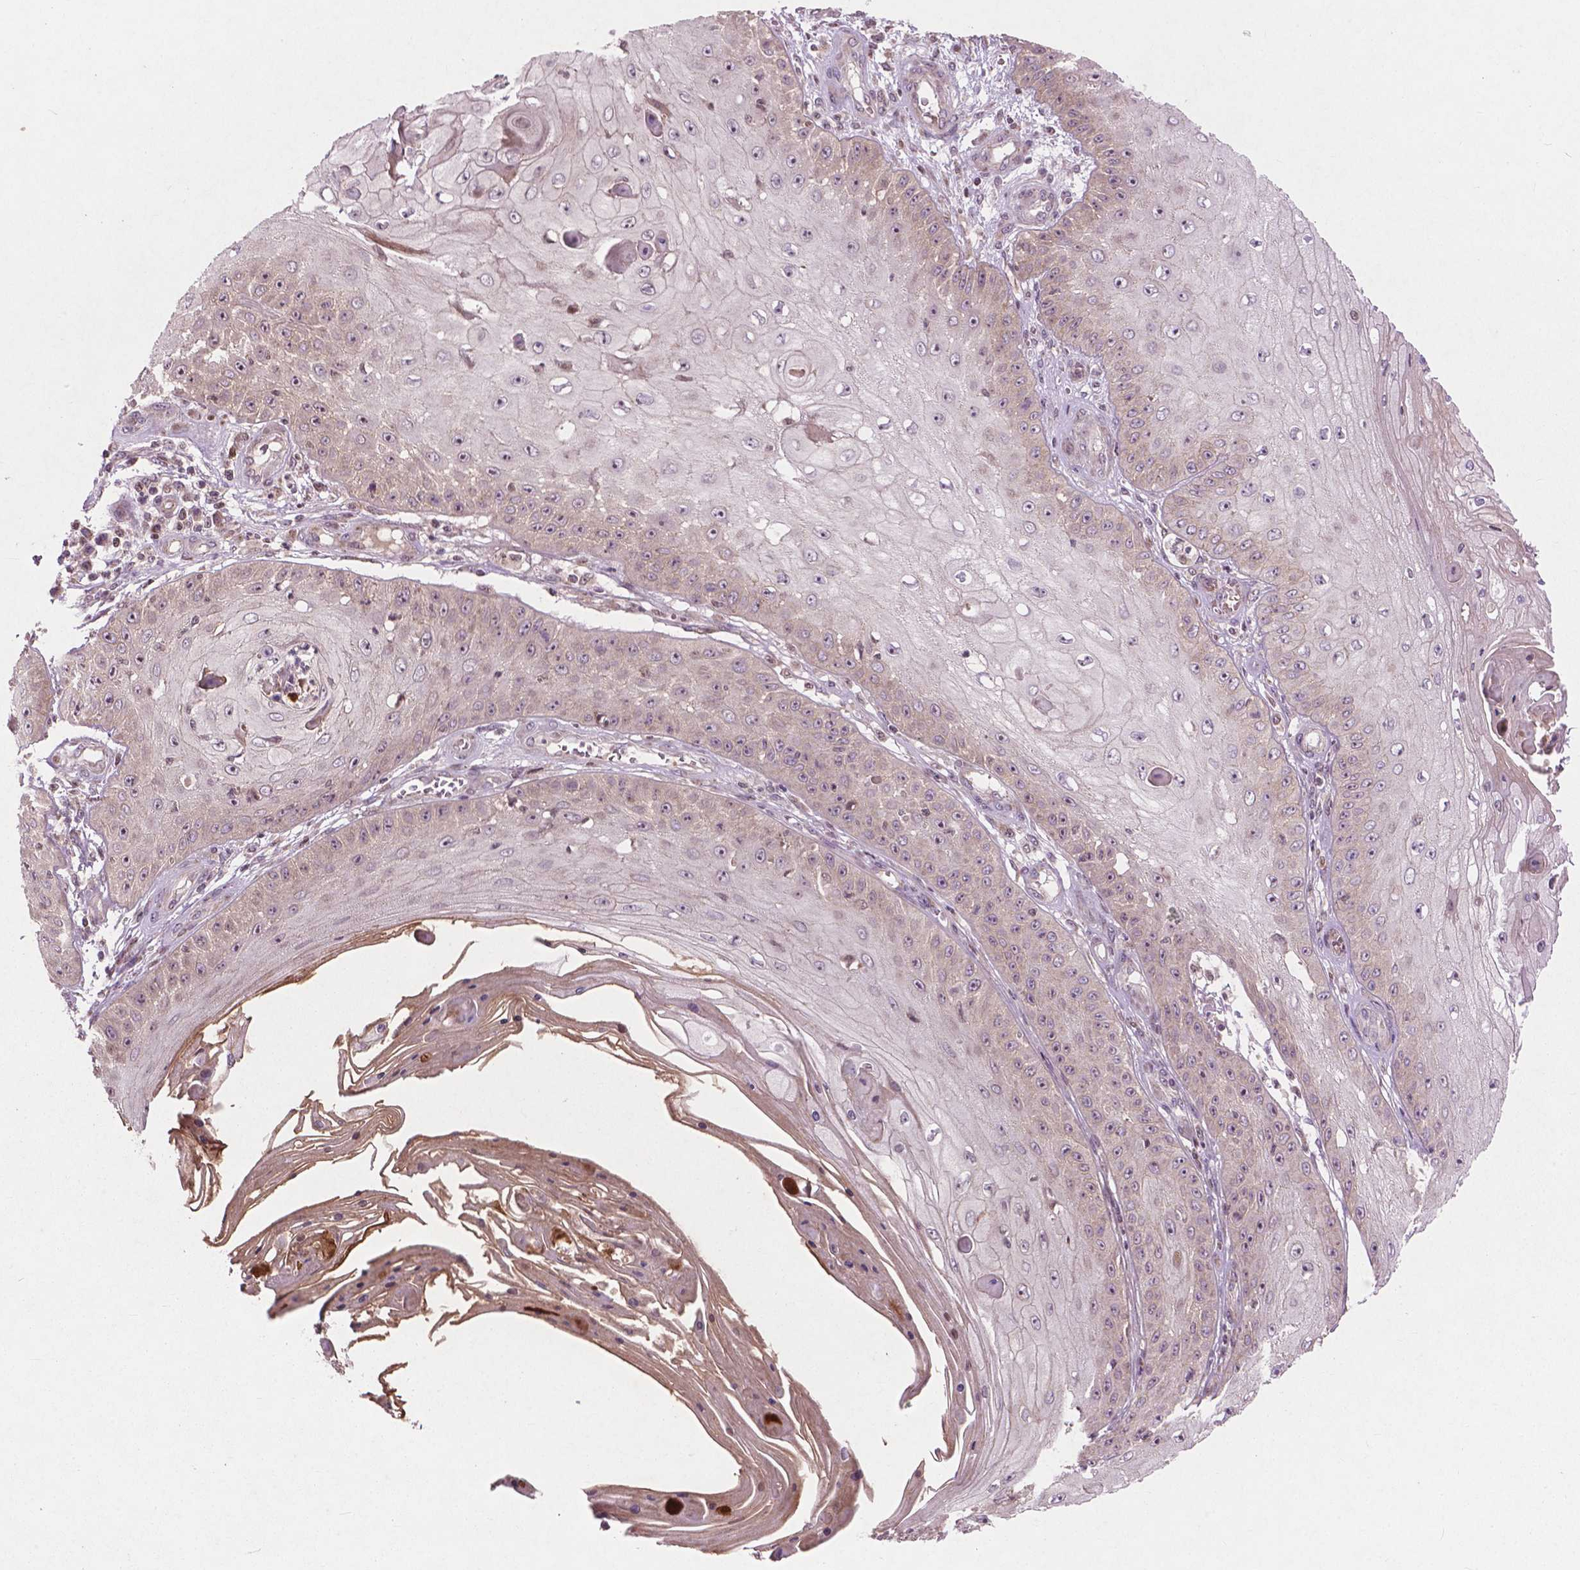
{"staining": {"intensity": "negative", "quantity": "none", "location": "none"}, "tissue": "skin cancer", "cell_type": "Tumor cells", "image_type": "cancer", "snomed": [{"axis": "morphology", "description": "Squamous cell carcinoma, NOS"}, {"axis": "topography", "description": "Skin"}], "caption": "Immunohistochemical staining of human skin cancer reveals no significant positivity in tumor cells.", "gene": "B3GALNT2", "patient": {"sex": "male", "age": 70}}